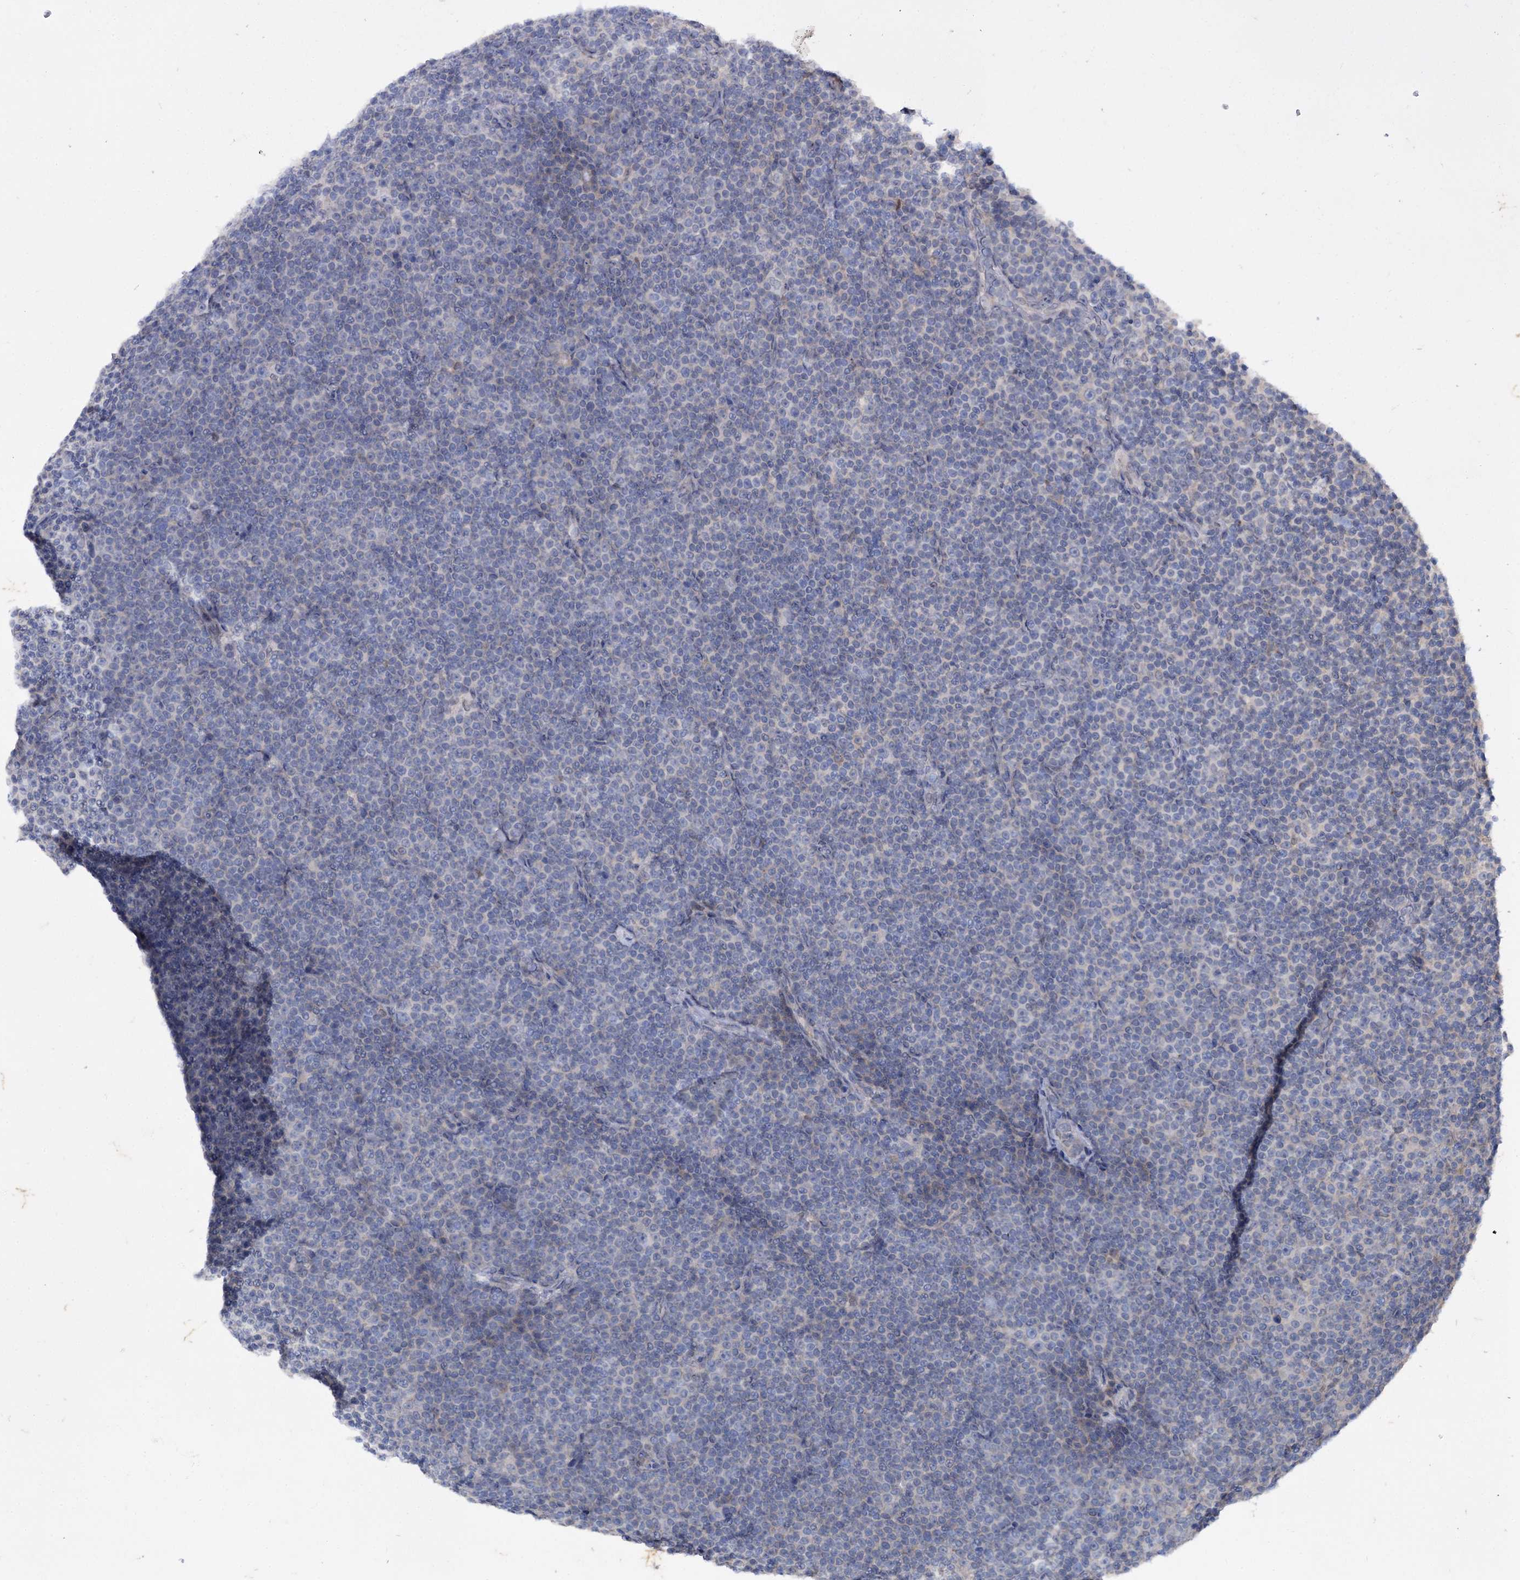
{"staining": {"intensity": "negative", "quantity": "none", "location": "none"}, "tissue": "lymphoma", "cell_type": "Tumor cells", "image_type": "cancer", "snomed": [{"axis": "morphology", "description": "Malignant lymphoma, non-Hodgkin's type, Low grade"}, {"axis": "topography", "description": "Lymph node"}], "caption": "Tumor cells are negative for brown protein staining in lymphoma.", "gene": "MID1IP1", "patient": {"sex": "female", "age": 67}}